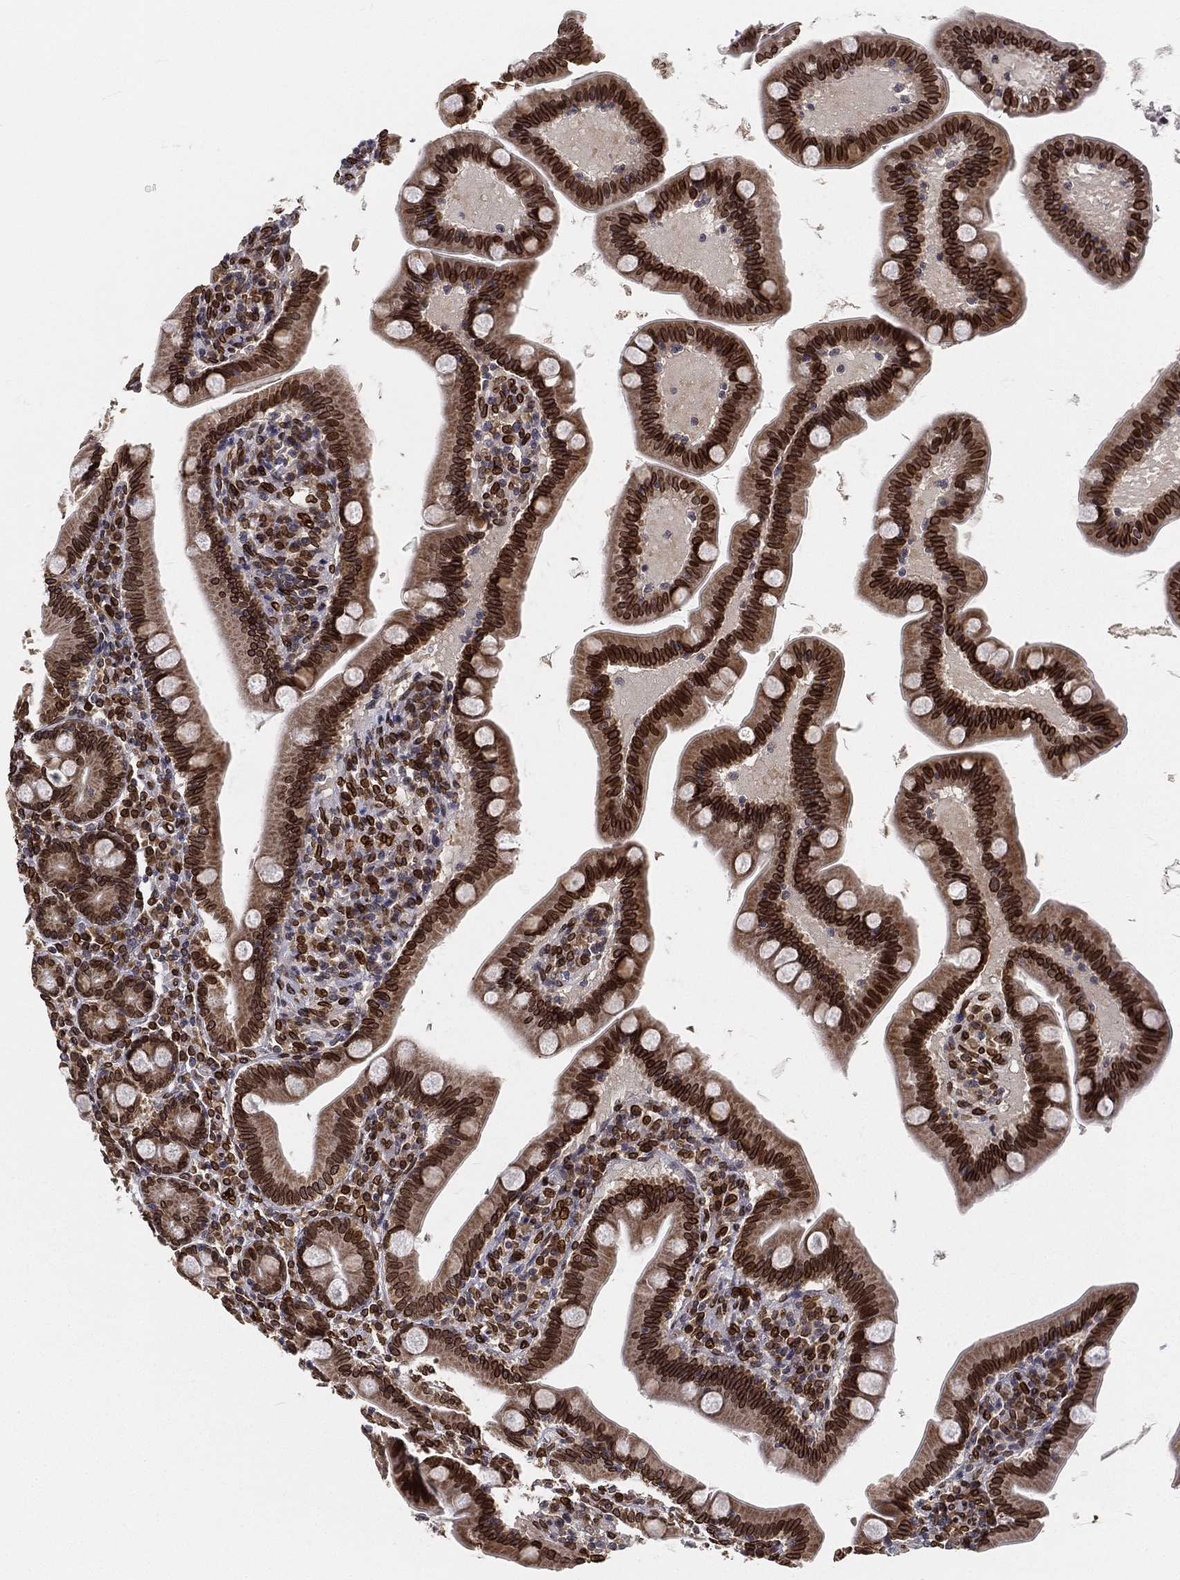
{"staining": {"intensity": "strong", "quantity": ">75%", "location": "cytoplasmic/membranous,nuclear"}, "tissue": "small intestine", "cell_type": "Glandular cells", "image_type": "normal", "snomed": [{"axis": "morphology", "description": "Normal tissue, NOS"}, {"axis": "topography", "description": "Small intestine"}], "caption": "IHC of unremarkable small intestine reveals high levels of strong cytoplasmic/membranous,nuclear staining in about >75% of glandular cells.", "gene": "PALB2", "patient": {"sex": "male", "age": 66}}